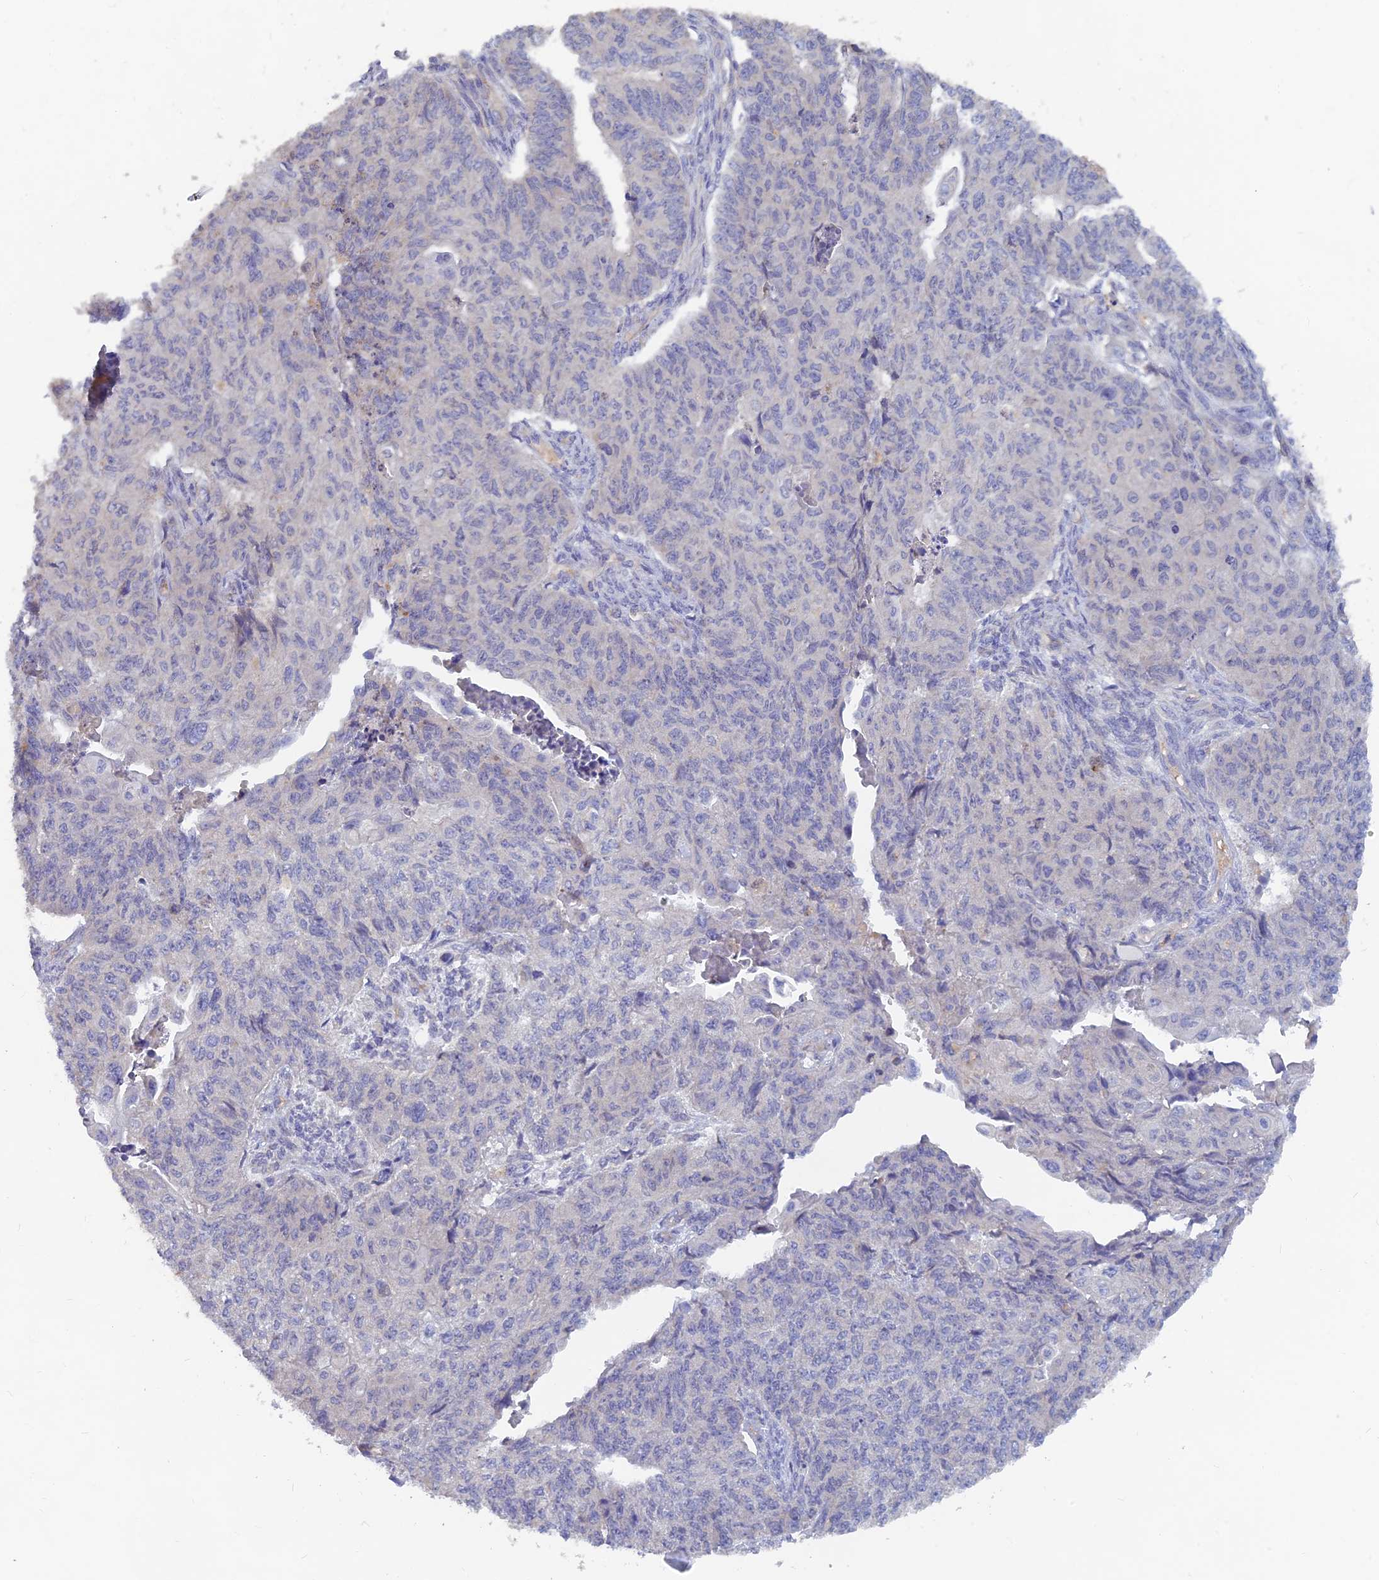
{"staining": {"intensity": "negative", "quantity": "none", "location": "none"}, "tissue": "endometrial cancer", "cell_type": "Tumor cells", "image_type": "cancer", "snomed": [{"axis": "morphology", "description": "Adenocarcinoma, NOS"}, {"axis": "topography", "description": "Endometrium"}], "caption": "Tumor cells are negative for protein expression in human endometrial cancer (adenocarcinoma).", "gene": "ARRDC1", "patient": {"sex": "female", "age": 32}}